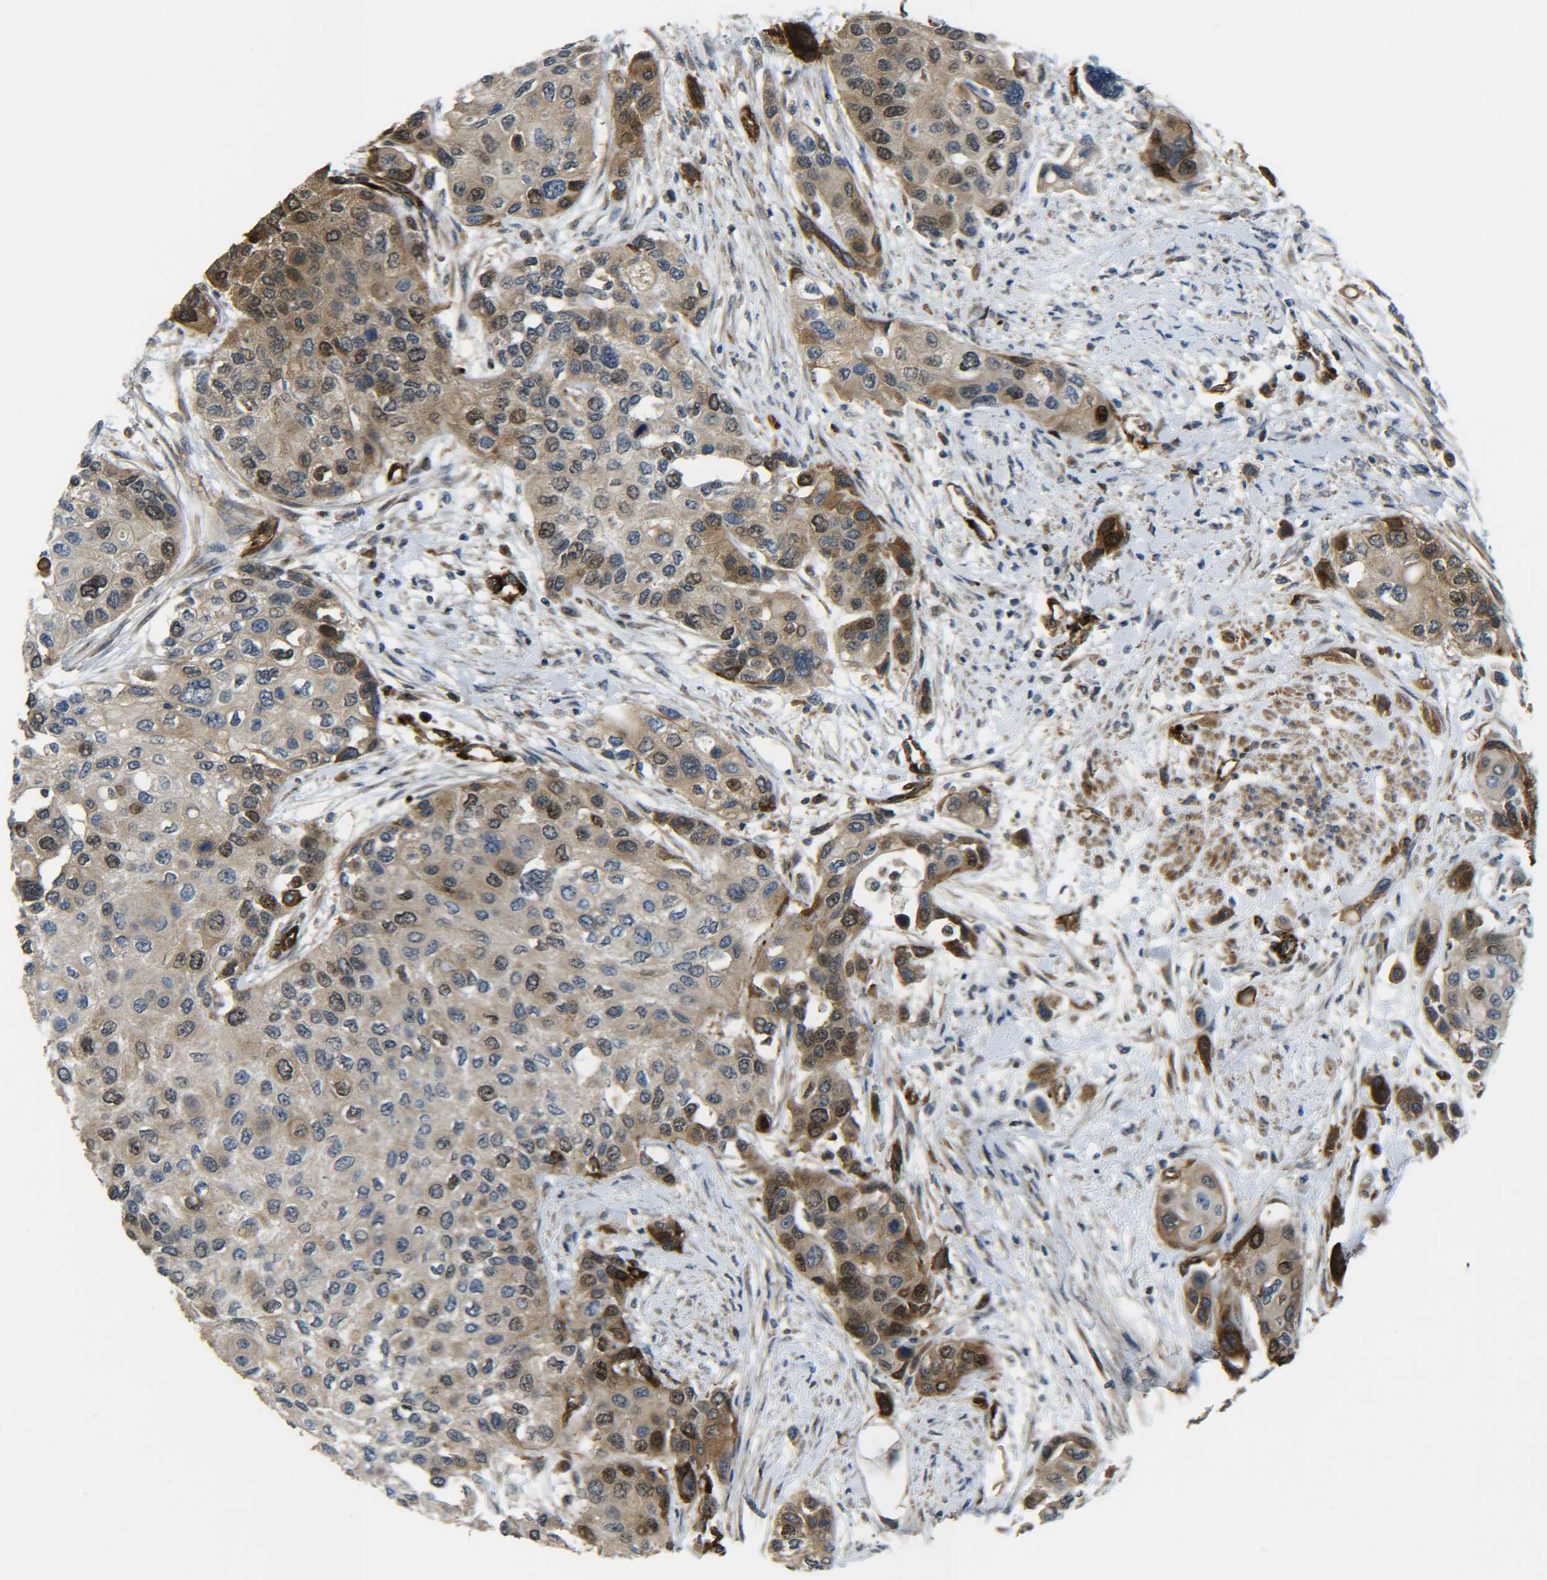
{"staining": {"intensity": "moderate", "quantity": "25%-75%", "location": "cytoplasmic/membranous,nuclear"}, "tissue": "urothelial cancer", "cell_type": "Tumor cells", "image_type": "cancer", "snomed": [{"axis": "morphology", "description": "Urothelial carcinoma, High grade"}, {"axis": "topography", "description": "Urinary bladder"}], "caption": "IHC of human high-grade urothelial carcinoma exhibits medium levels of moderate cytoplasmic/membranous and nuclear staining in approximately 25%-75% of tumor cells. Nuclei are stained in blue.", "gene": "ECE1", "patient": {"sex": "female", "age": 56}}